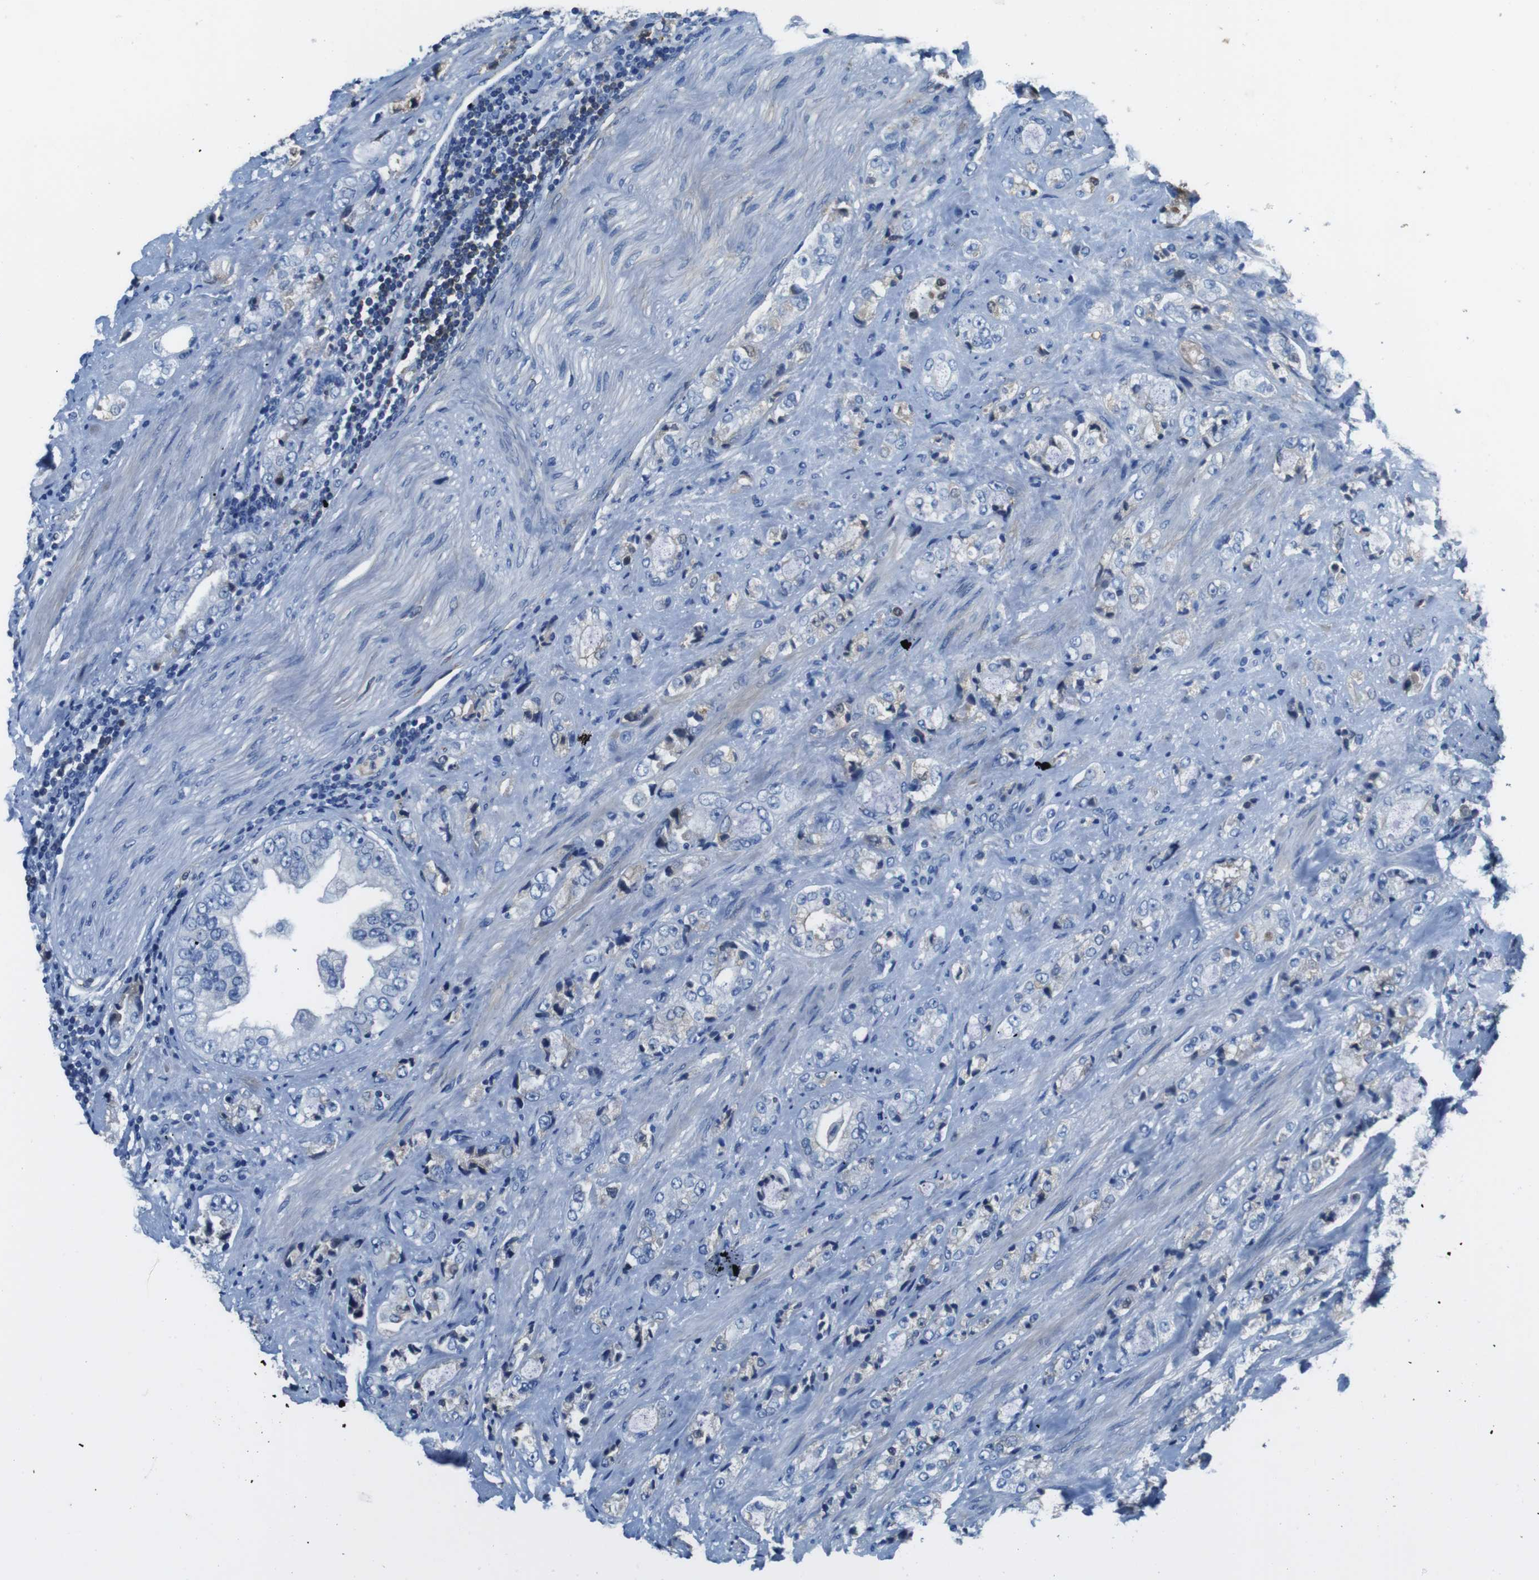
{"staining": {"intensity": "negative", "quantity": "none", "location": "none"}, "tissue": "prostate cancer", "cell_type": "Tumor cells", "image_type": "cancer", "snomed": [{"axis": "morphology", "description": "Adenocarcinoma, High grade"}, {"axis": "topography", "description": "Prostate"}], "caption": "Immunohistochemistry (IHC) image of neoplastic tissue: human prostate cancer (high-grade adenocarcinoma) stained with DAB reveals no significant protein positivity in tumor cells.", "gene": "TMPRSS15", "patient": {"sex": "male", "age": 61}}